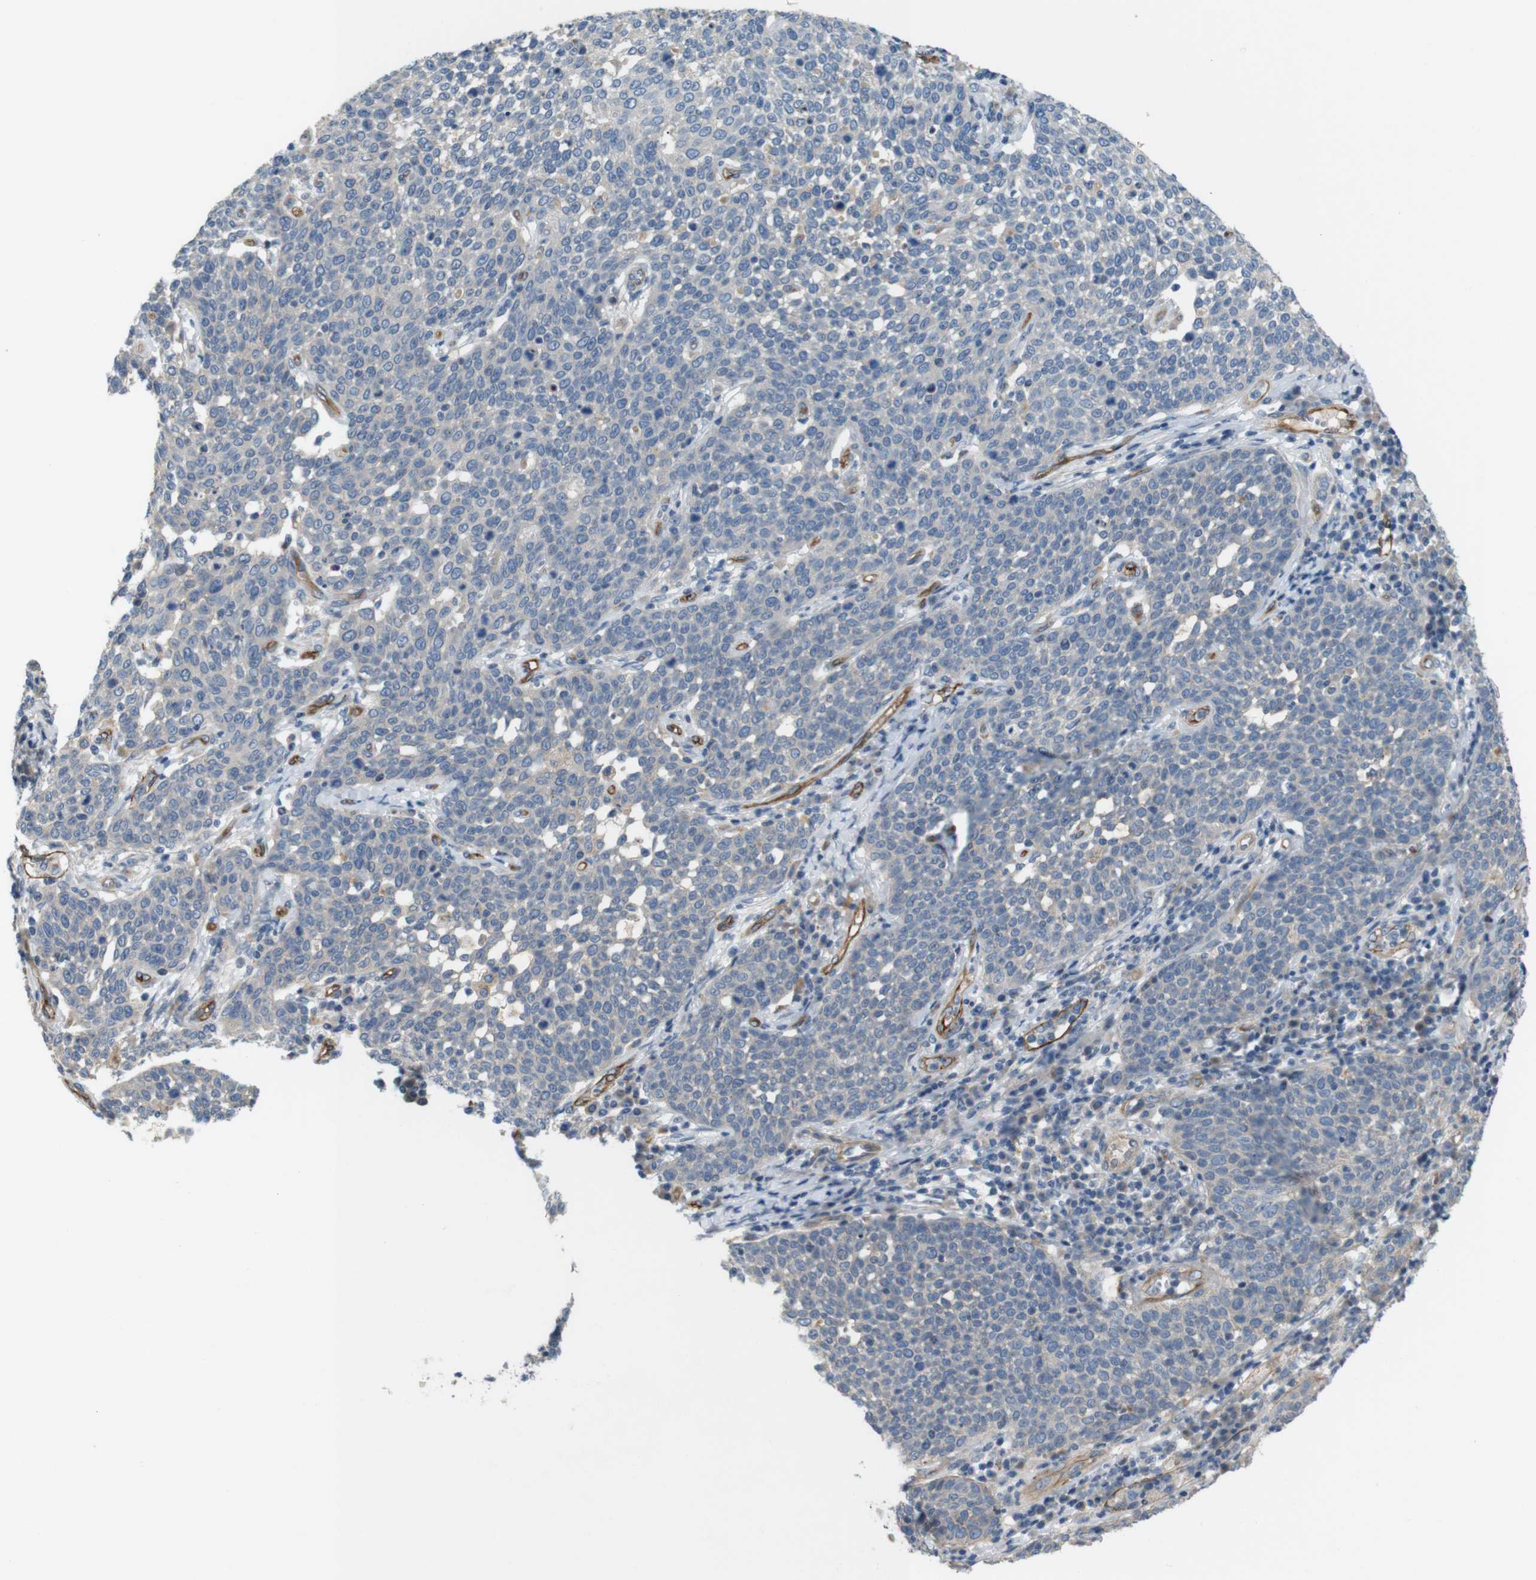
{"staining": {"intensity": "weak", "quantity": "25%-75%", "location": "cytoplasmic/membranous"}, "tissue": "cervical cancer", "cell_type": "Tumor cells", "image_type": "cancer", "snomed": [{"axis": "morphology", "description": "Squamous cell carcinoma, NOS"}, {"axis": "topography", "description": "Cervix"}], "caption": "Cervical cancer stained with a protein marker displays weak staining in tumor cells.", "gene": "BVES", "patient": {"sex": "female", "age": 34}}